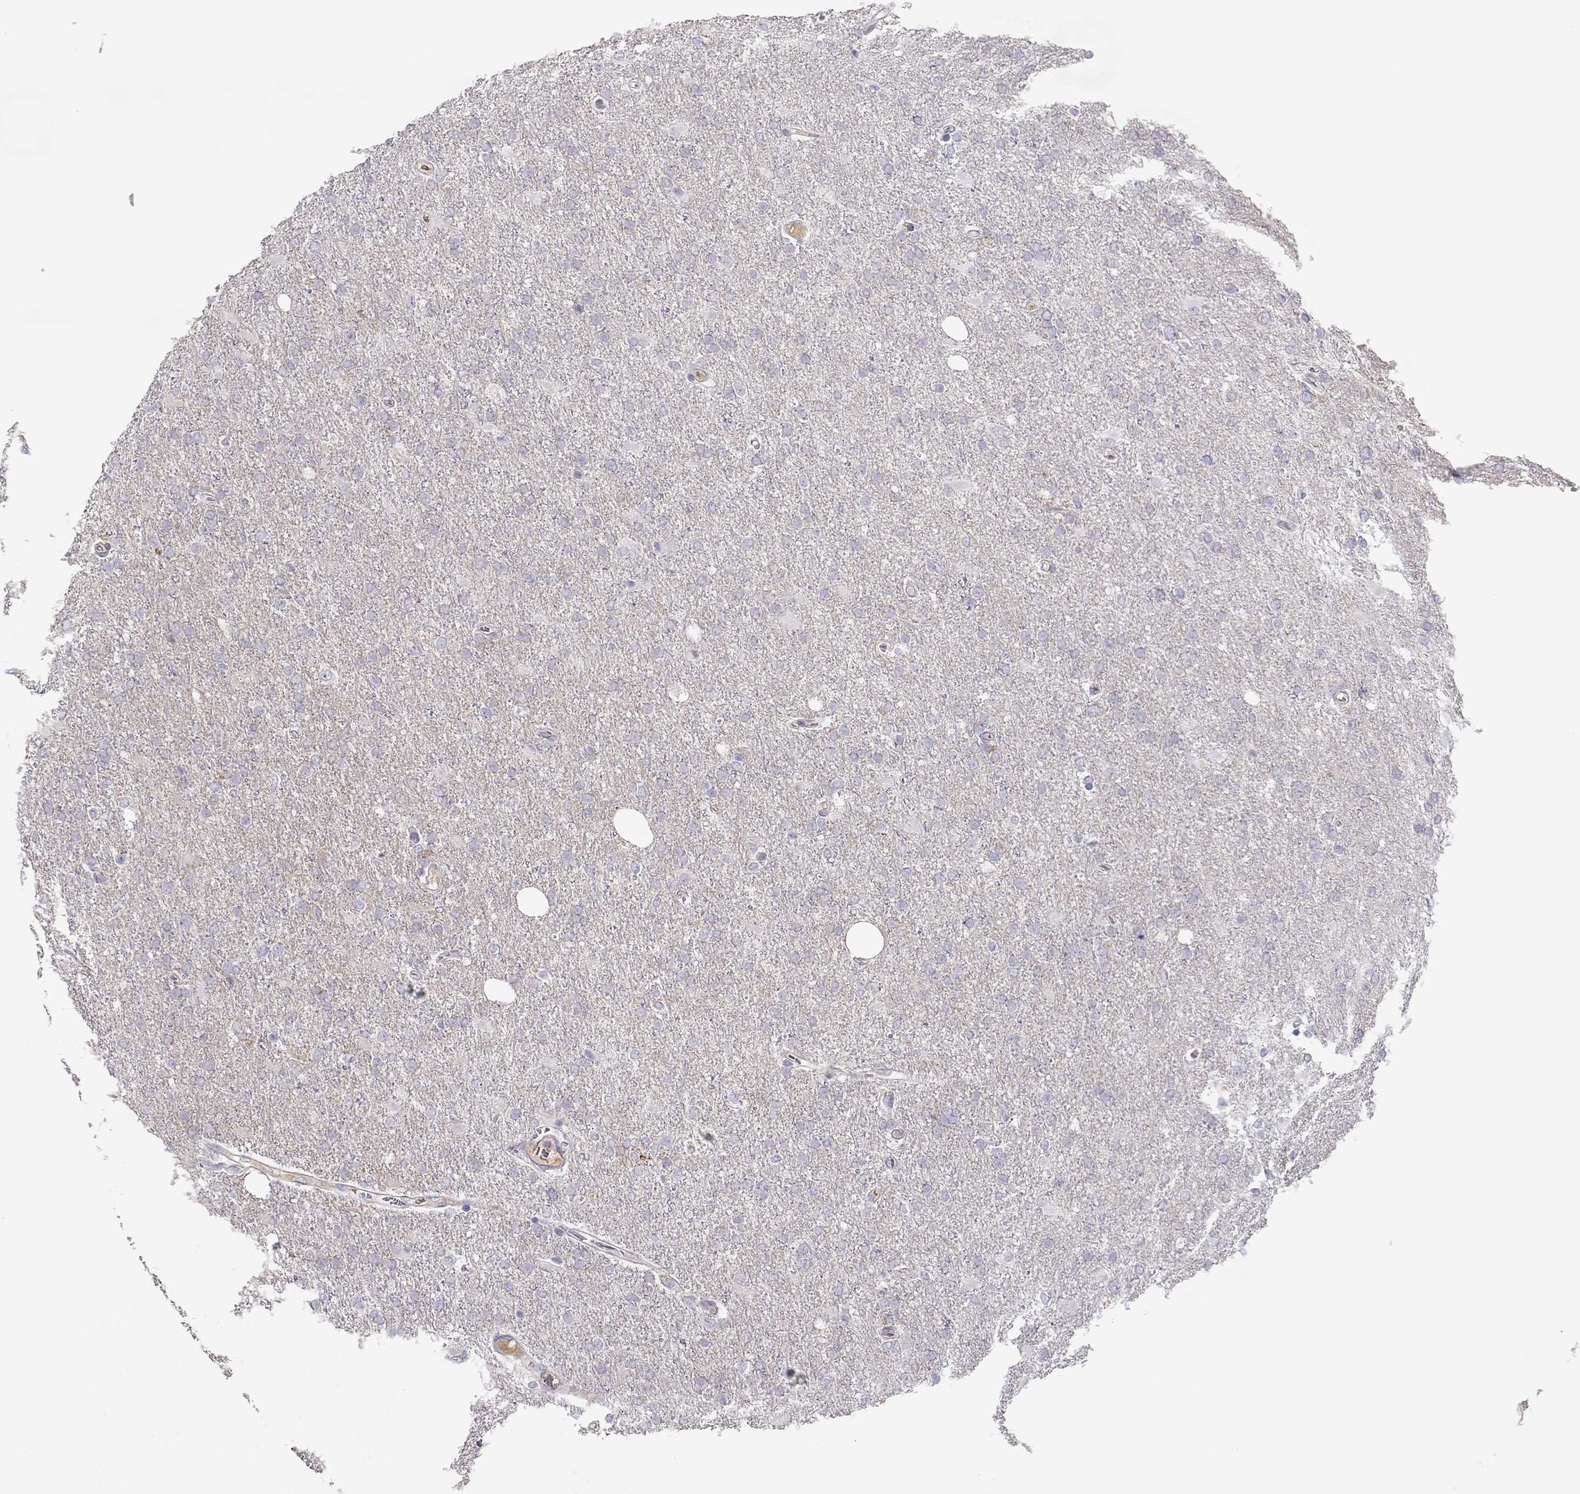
{"staining": {"intensity": "negative", "quantity": "none", "location": "none"}, "tissue": "glioma", "cell_type": "Tumor cells", "image_type": "cancer", "snomed": [{"axis": "morphology", "description": "Glioma, malignant, High grade"}, {"axis": "topography", "description": "Cerebral cortex"}], "caption": "An immunohistochemistry histopathology image of malignant glioma (high-grade) is shown. There is no staining in tumor cells of malignant glioma (high-grade).", "gene": "SLCO6A1", "patient": {"sex": "male", "age": 70}}